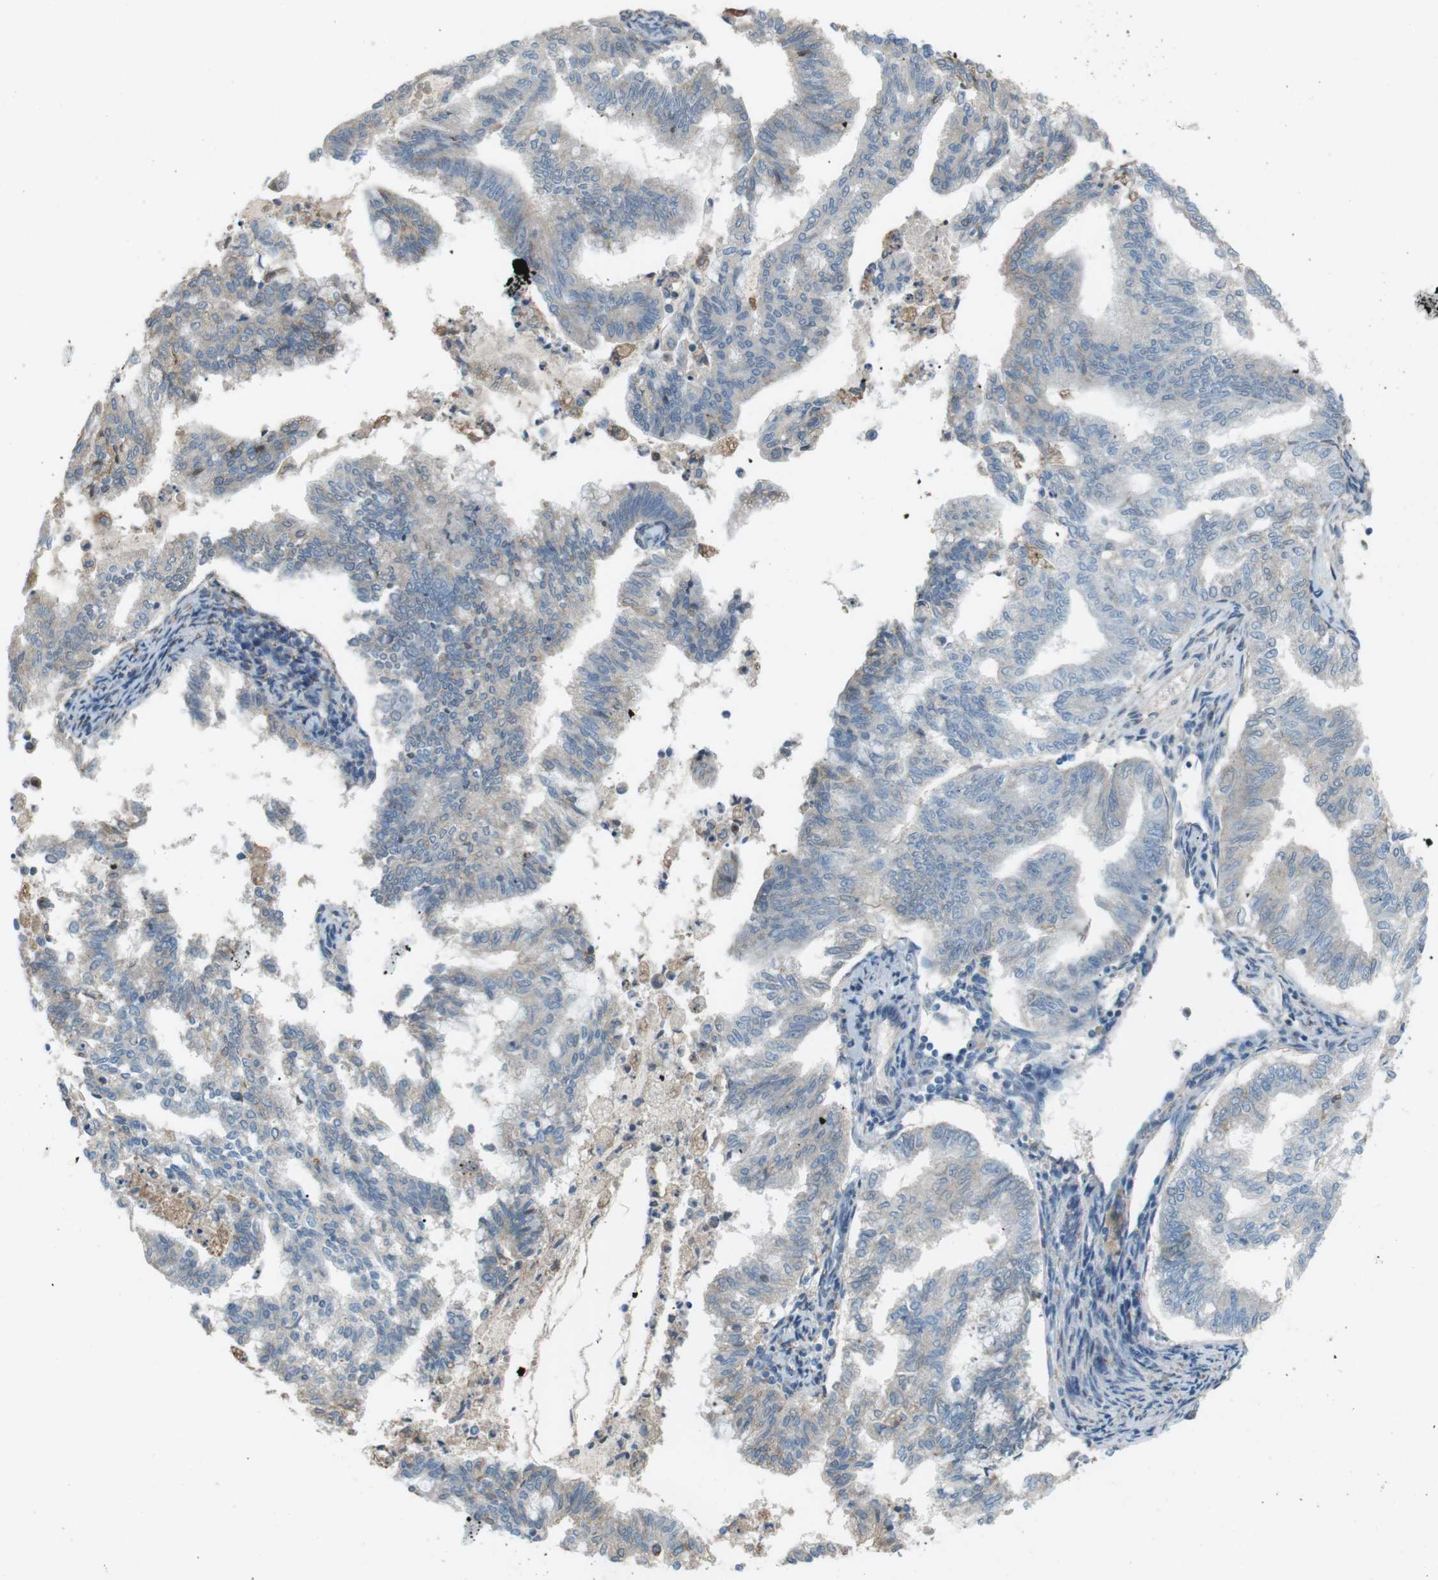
{"staining": {"intensity": "negative", "quantity": "none", "location": "none"}, "tissue": "endometrial cancer", "cell_type": "Tumor cells", "image_type": "cancer", "snomed": [{"axis": "morphology", "description": "Adenocarcinoma, NOS"}, {"axis": "topography", "description": "Endometrium"}], "caption": "This is an immunohistochemistry histopathology image of adenocarcinoma (endometrial). There is no staining in tumor cells.", "gene": "RTN3", "patient": {"sex": "female", "age": 79}}